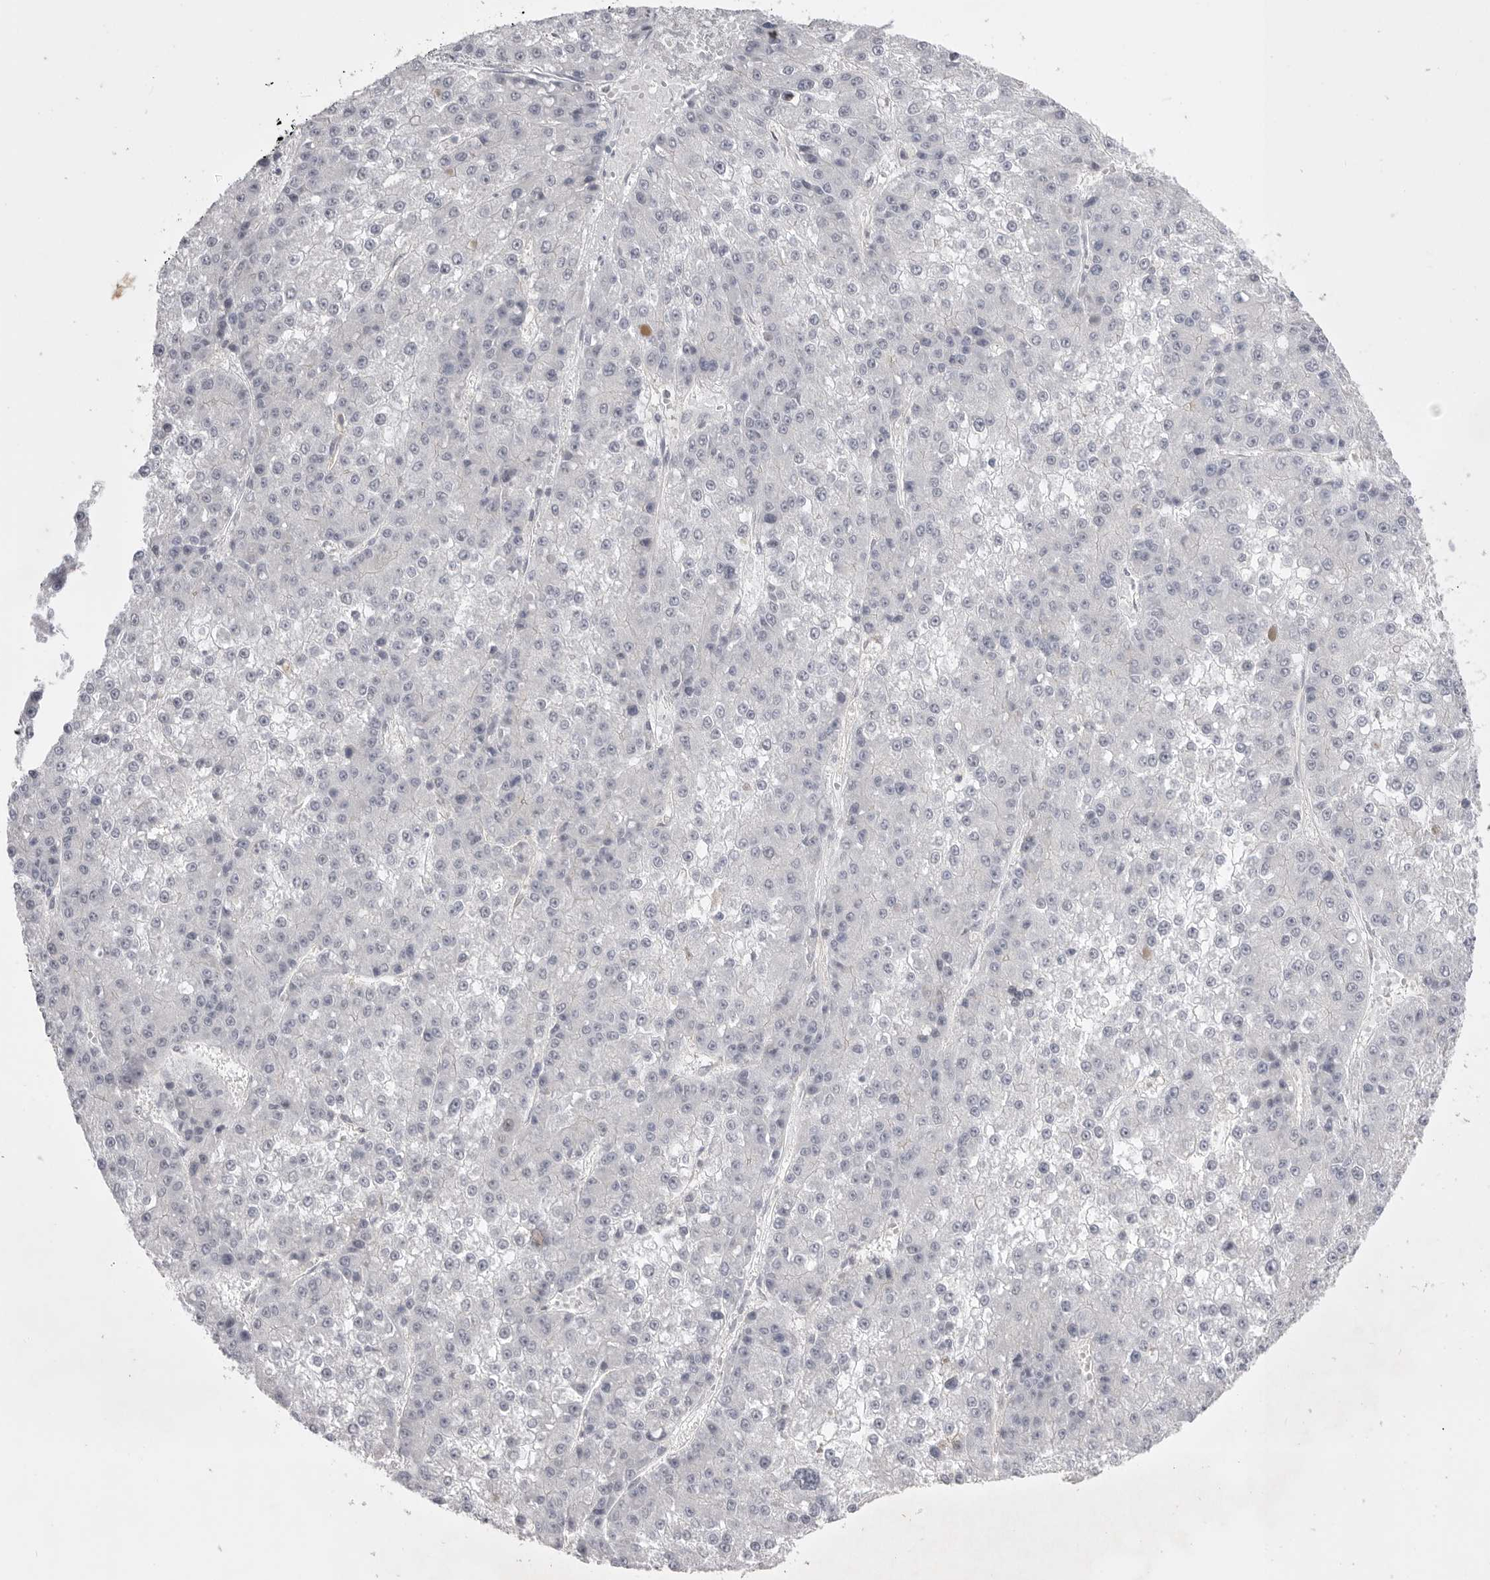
{"staining": {"intensity": "negative", "quantity": "none", "location": "none"}, "tissue": "liver cancer", "cell_type": "Tumor cells", "image_type": "cancer", "snomed": [{"axis": "morphology", "description": "Carcinoma, Hepatocellular, NOS"}, {"axis": "topography", "description": "Liver"}], "caption": "This micrograph is of liver cancer stained with immunohistochemistry (IHC) to label a protein in brown with the nuclei are counter-stained blue. There is no expression in tumor cells.", "gene": "ZBTB7B", "patient": {"sex": "female", "age": 73}}